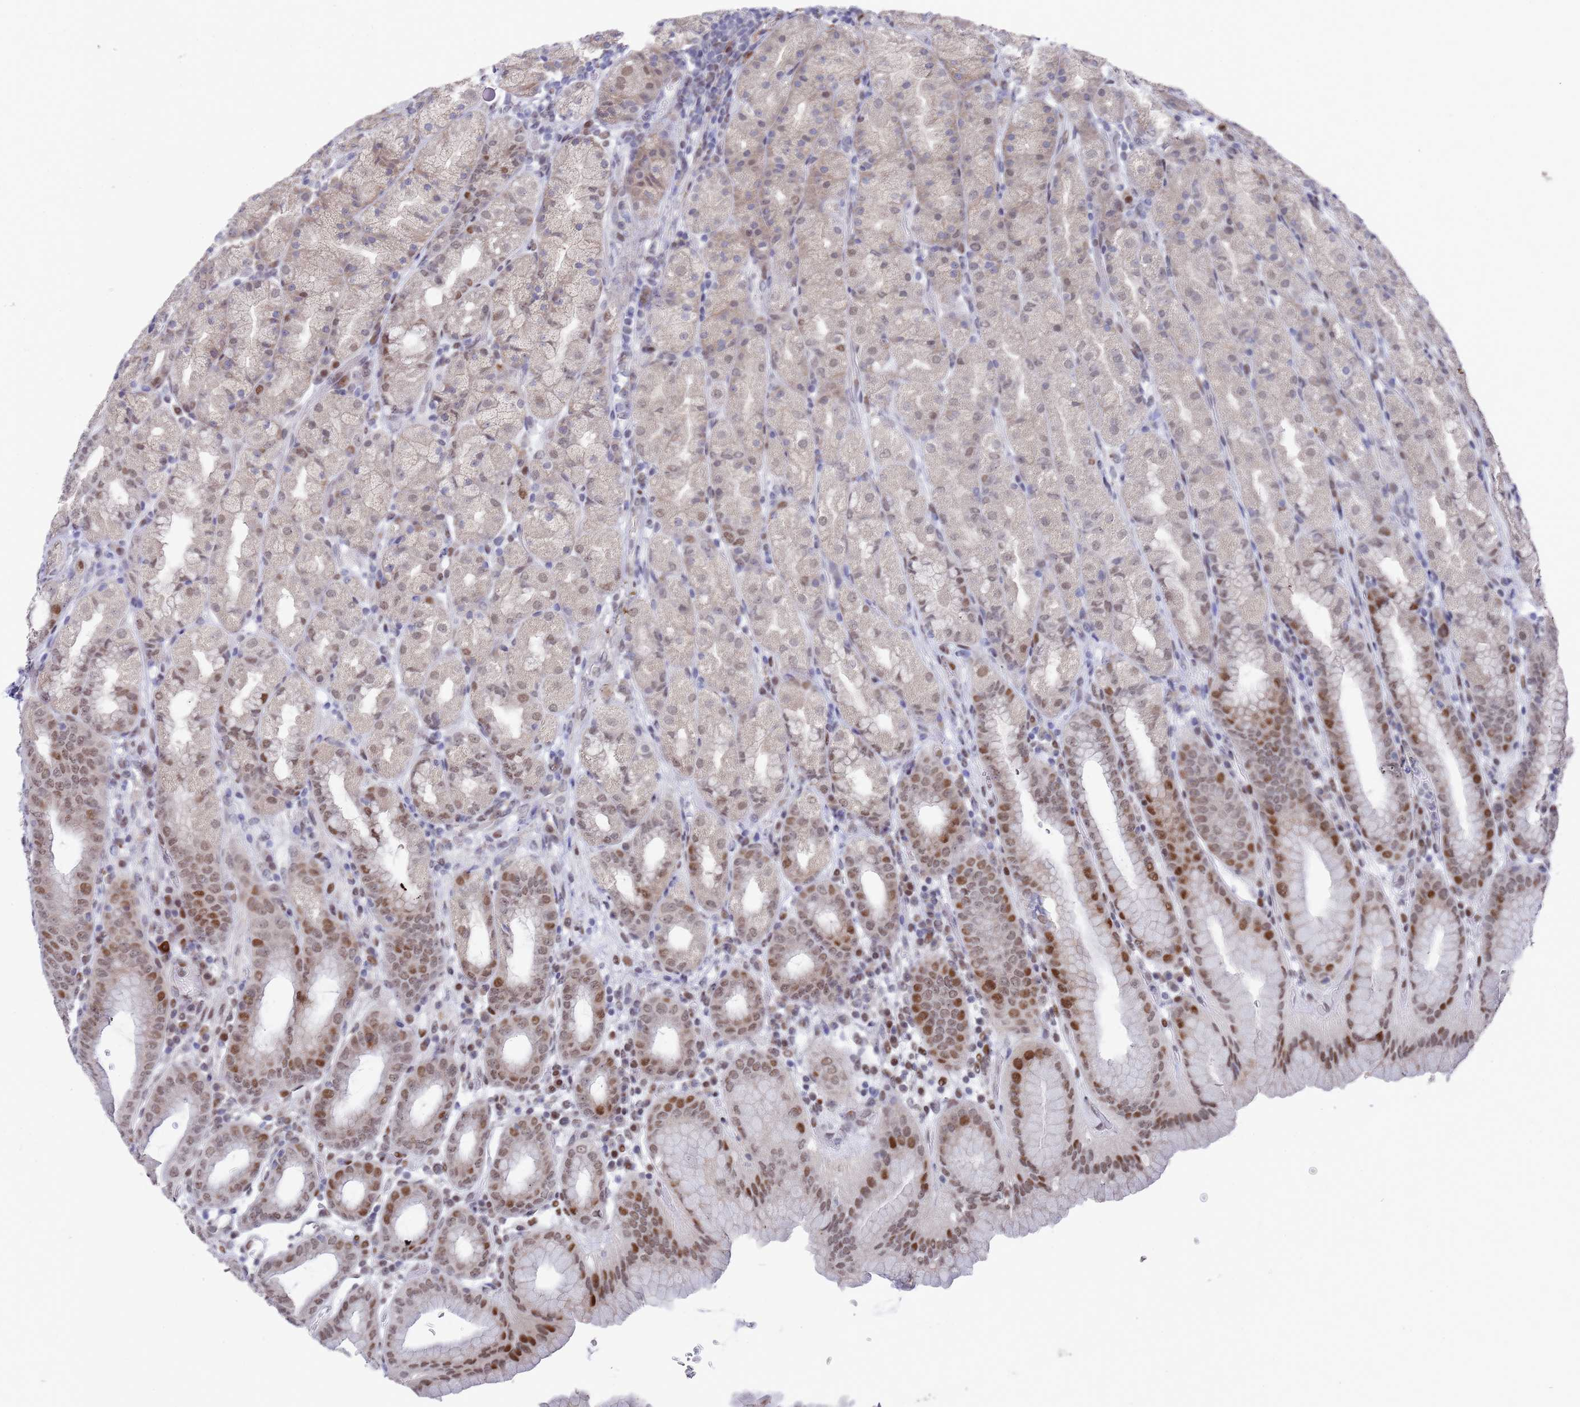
{"staining": {"intensity": "strong", "quantity": "25%-75%", "location": "nuclear"}, "tissue": "stomach", "cell_type": "Glandular cells", "image_type": "normal", "snomed": [{"axis": "morphology", "description": "Normal tissue, NOS"}, {"axis": "topography", "description": "Stomach, upper"}, {"axis": "topography", "description": "Stomach"}], "caption": "This histopathology image demonstrates IHC staining of unremarkable stomach, with high strong nuclear positivity in approximately 25%-75% of glandular cells.", "gene": "COPS6", "patient": {"sex": "male", "age": 68}}